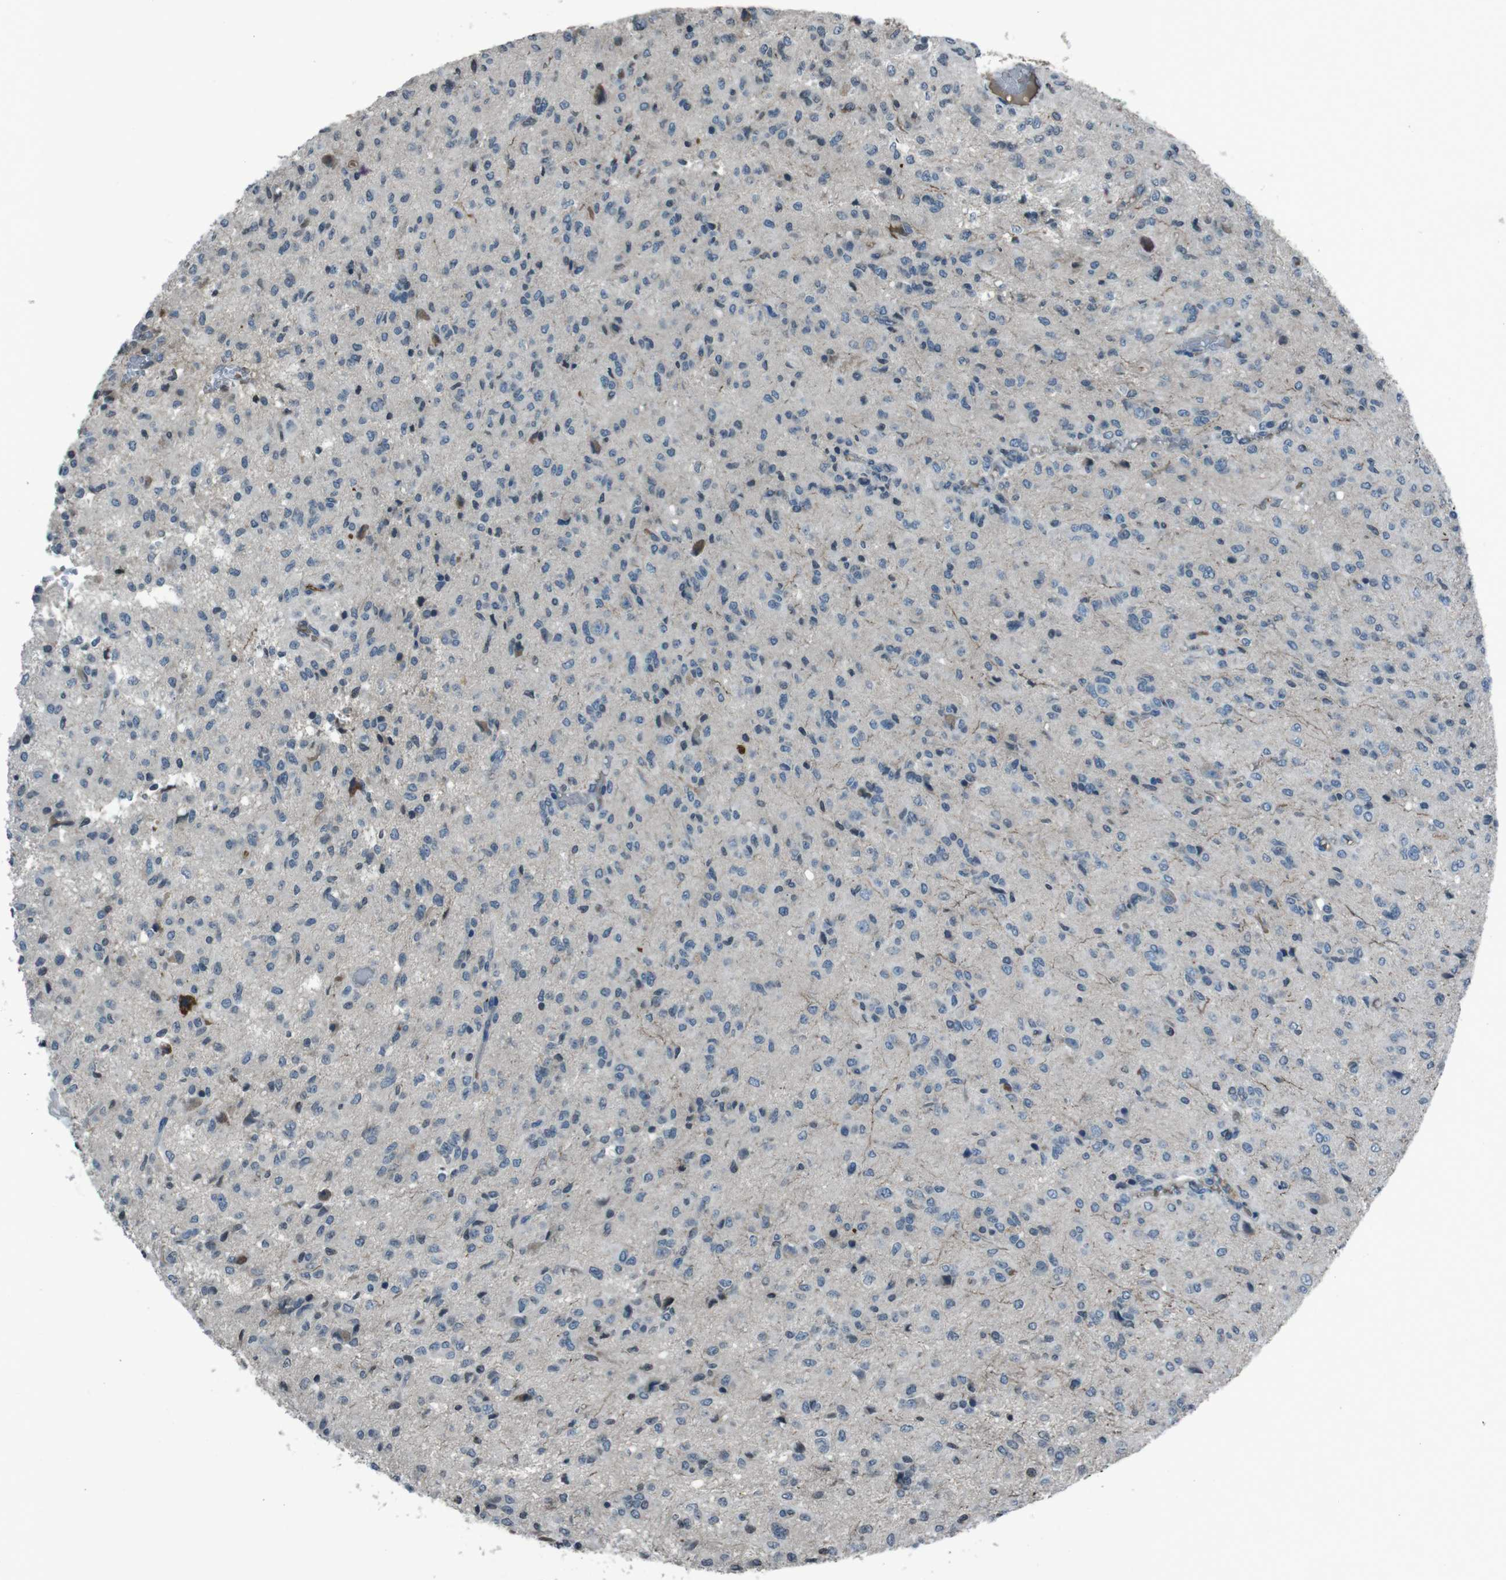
{"staining": {"intensity": "negative", "quantity": "none", "location": "none"}, "tissue": "glioma", "cell_type": "Tumor cells", "image_type": "cancer", "snomed": [{"axis": "morphology", "description": "Glioma, malignant, High grade"}, {"axis": "topography", "description": "Brain"}], "caption": "Human glioma stained for a protein using immunohistochemistry shows no staining in tumor cells.", "gene": "UGT1A6", "patient": {"sex": "female", "age": 59}}